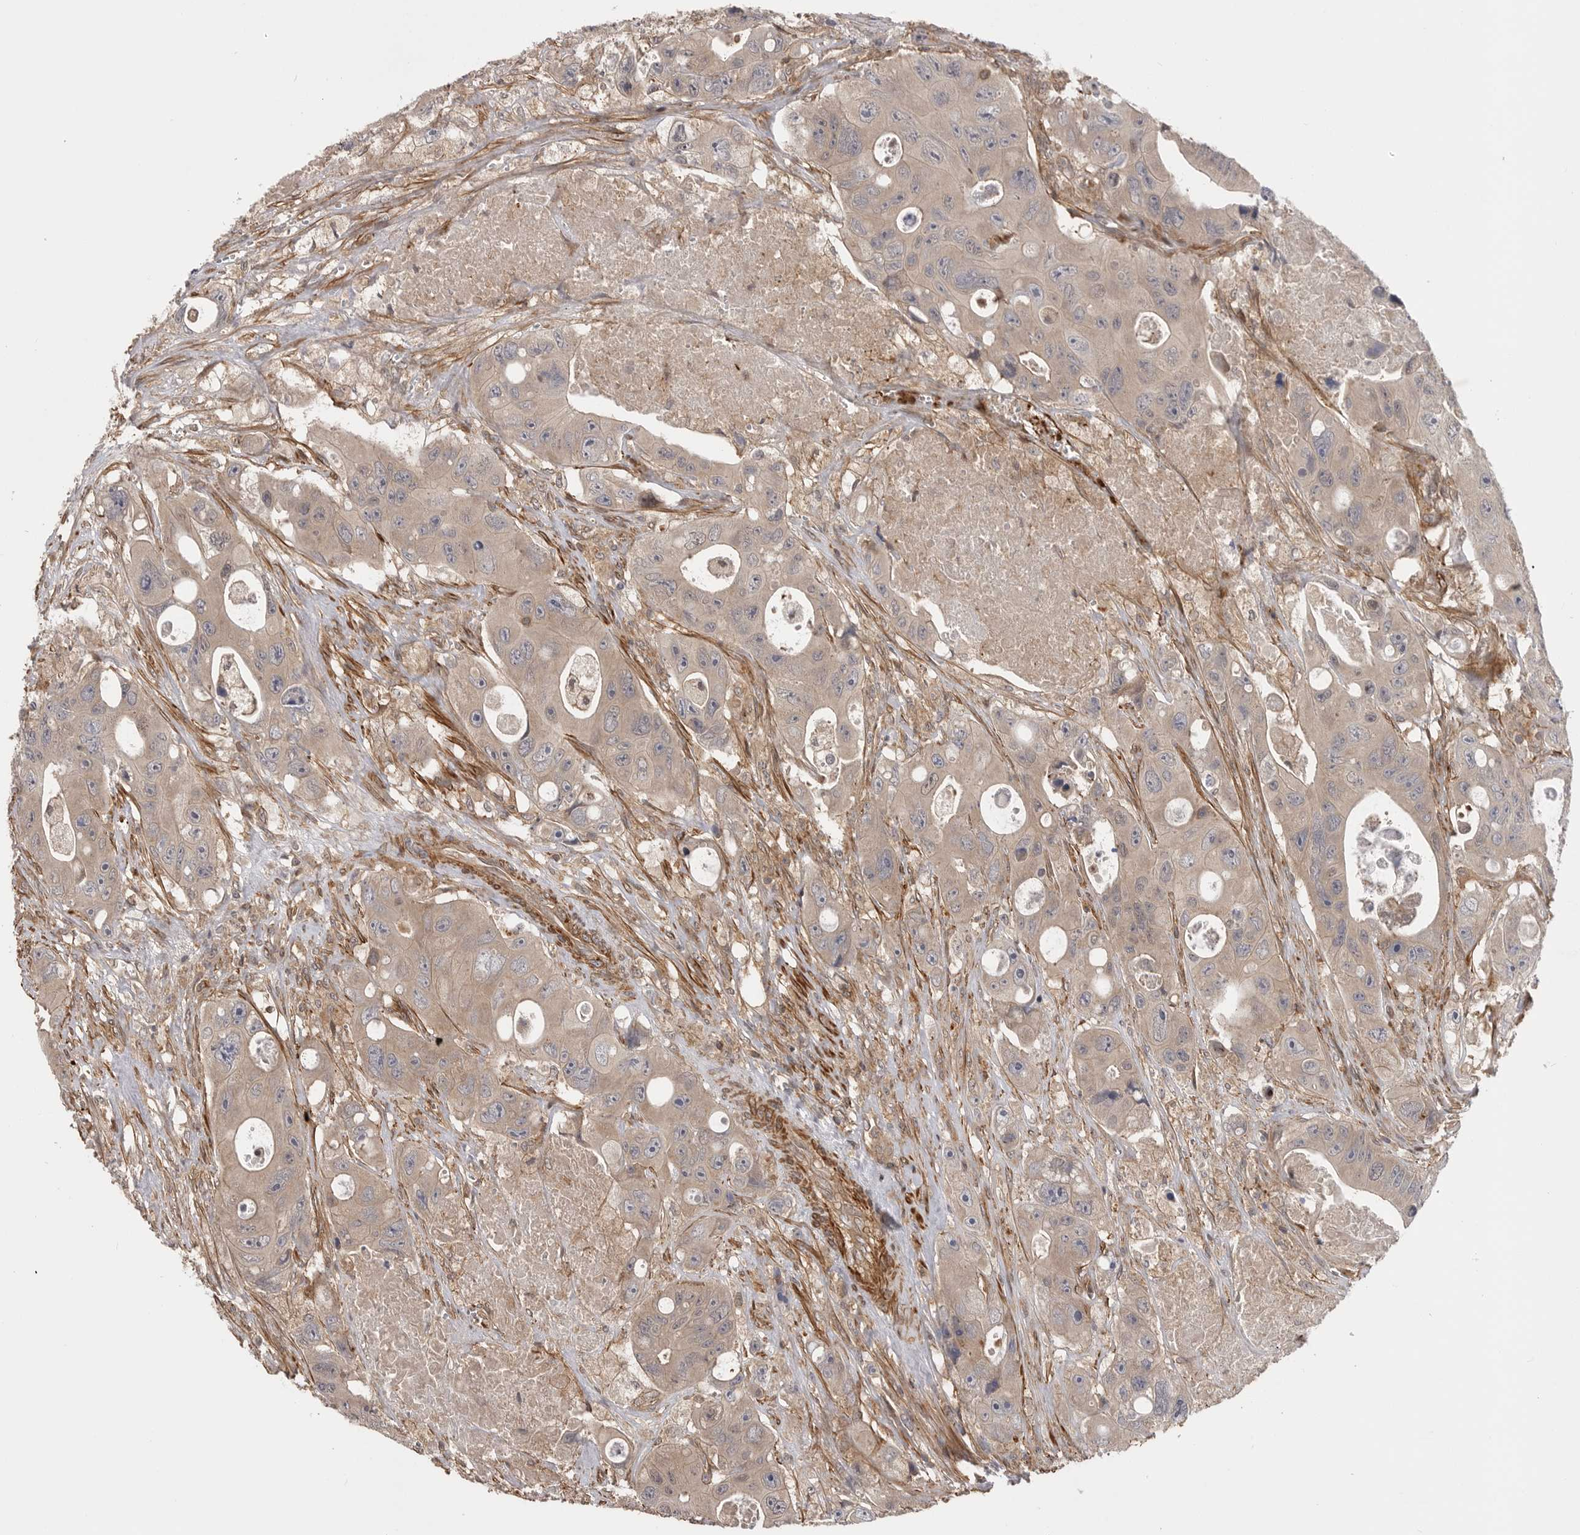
{"staining": {"intensity": "weak", "quantity": ">75%", "location": "cytoplasmic/membranous"}, "tissue": "colorectal cancer", "cell_type": "Tumor cells", "image_type": "cancer", "snomed": [{"axis": "morphology", "description": "Adenocarcinoma, NOS"}, {"axis": "topography", "description": "Colon"}], "caption": "A histopathology image of human adenocarcinoma (colorectal) stained for a protein reveals weak cytoplasmic/membranous brown staining in tumor cells. (IHC, brightfield microscopy, high magnification).", "gene": "TRIM56", "patient": {"sex": "female", "age": 46}}